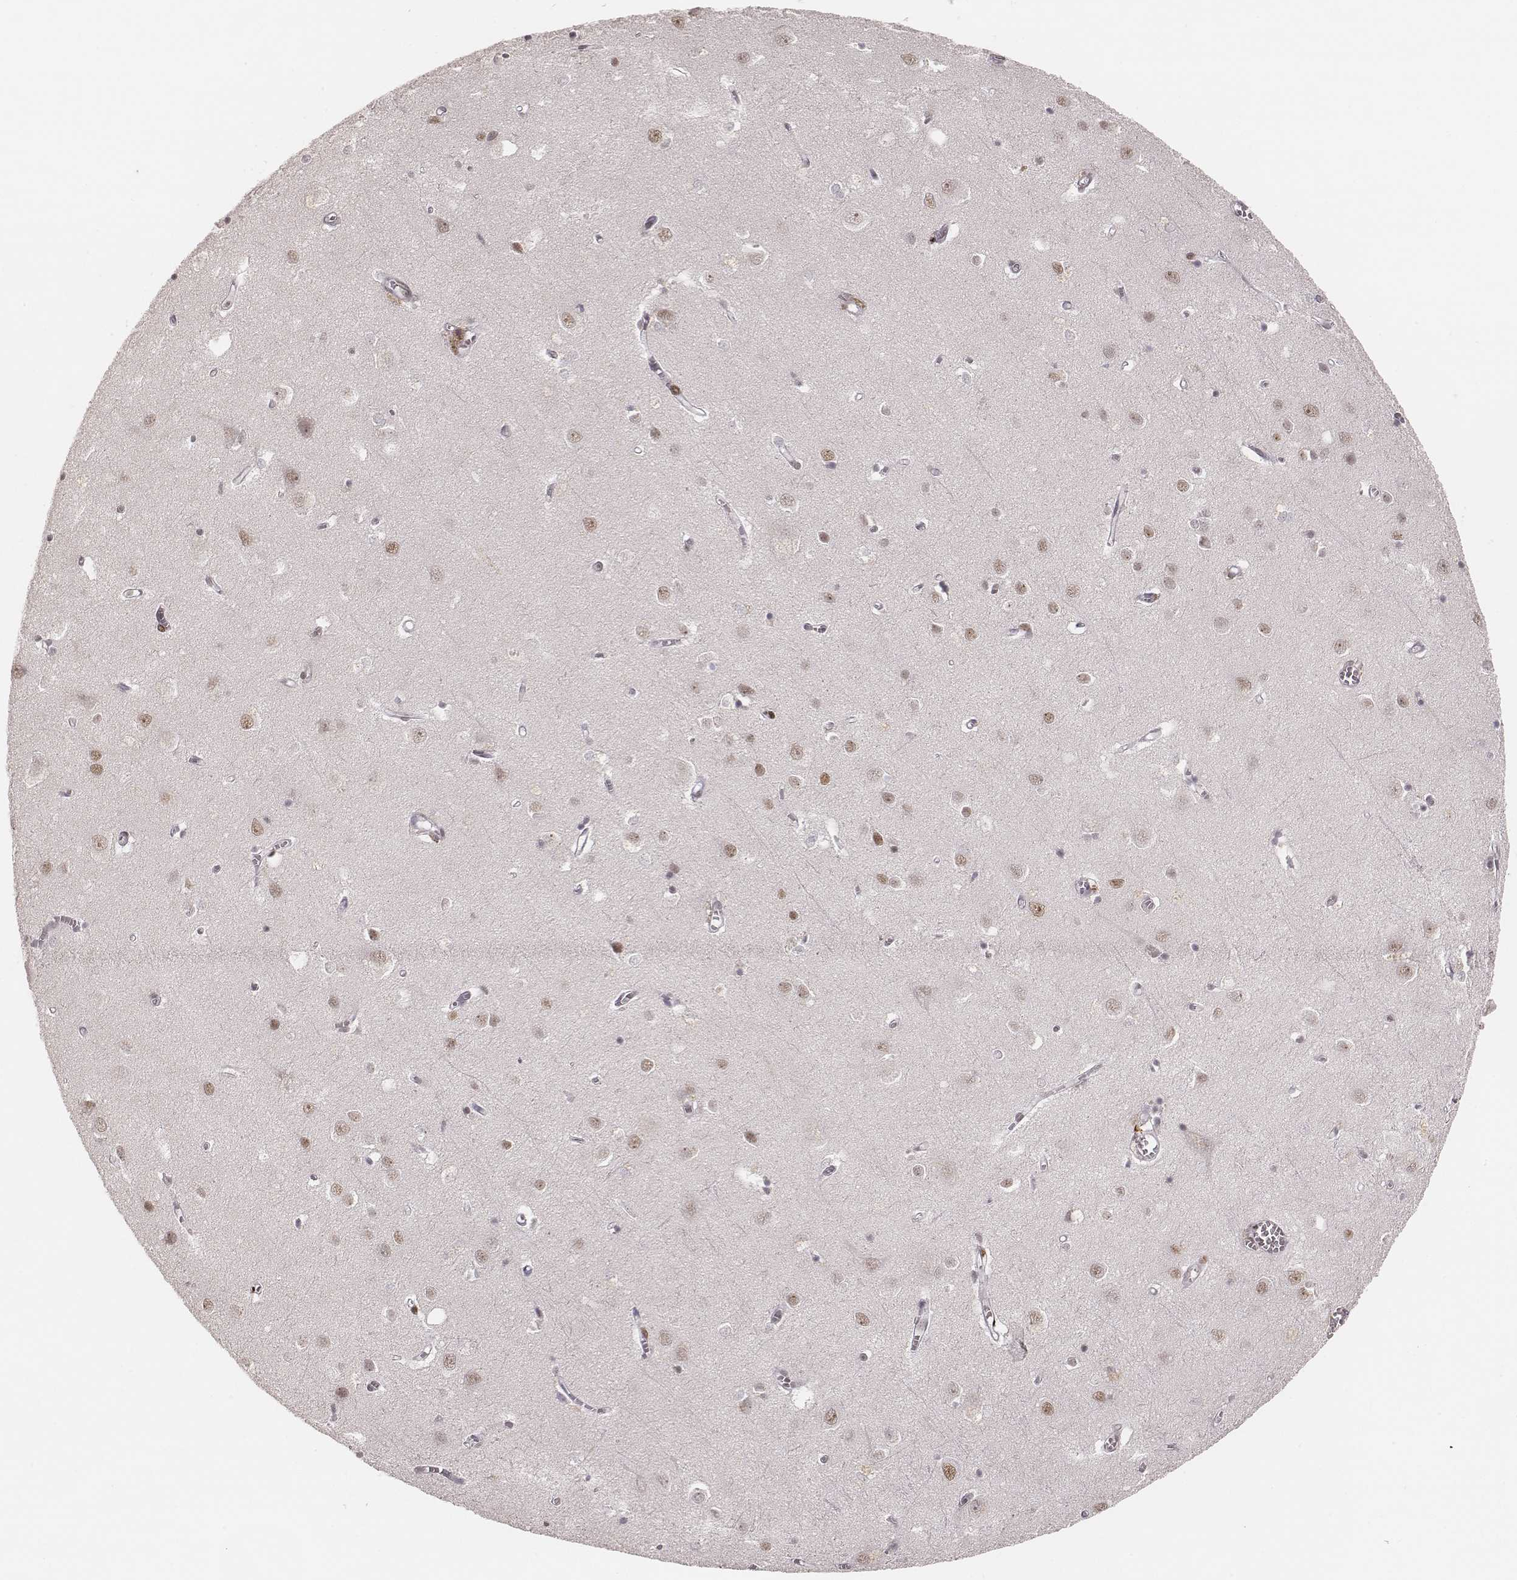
{"staining": {"intensity": "moderate", "quantity": "<25%", "location": "nuclear"}, "tissue": "cerebral cortex", "cell_type": "Endothelial cells", "image_type": "normal", "snomed": [{"axis": "morphology", "description": "Normal tissue, NOS"}, {"axis": "topography", "description": "Cerebral cortex"}], "caption": "Immunohistochemistry (DAB (3,3'-diaminobenzidine)) staining of unremarkable human cerebral cortex exhibits moderate nuclear protein positivity in about <25% of endothelial cells.", "gene": "HNRNPC", "patient": {"sex": "male", "age": 70}}